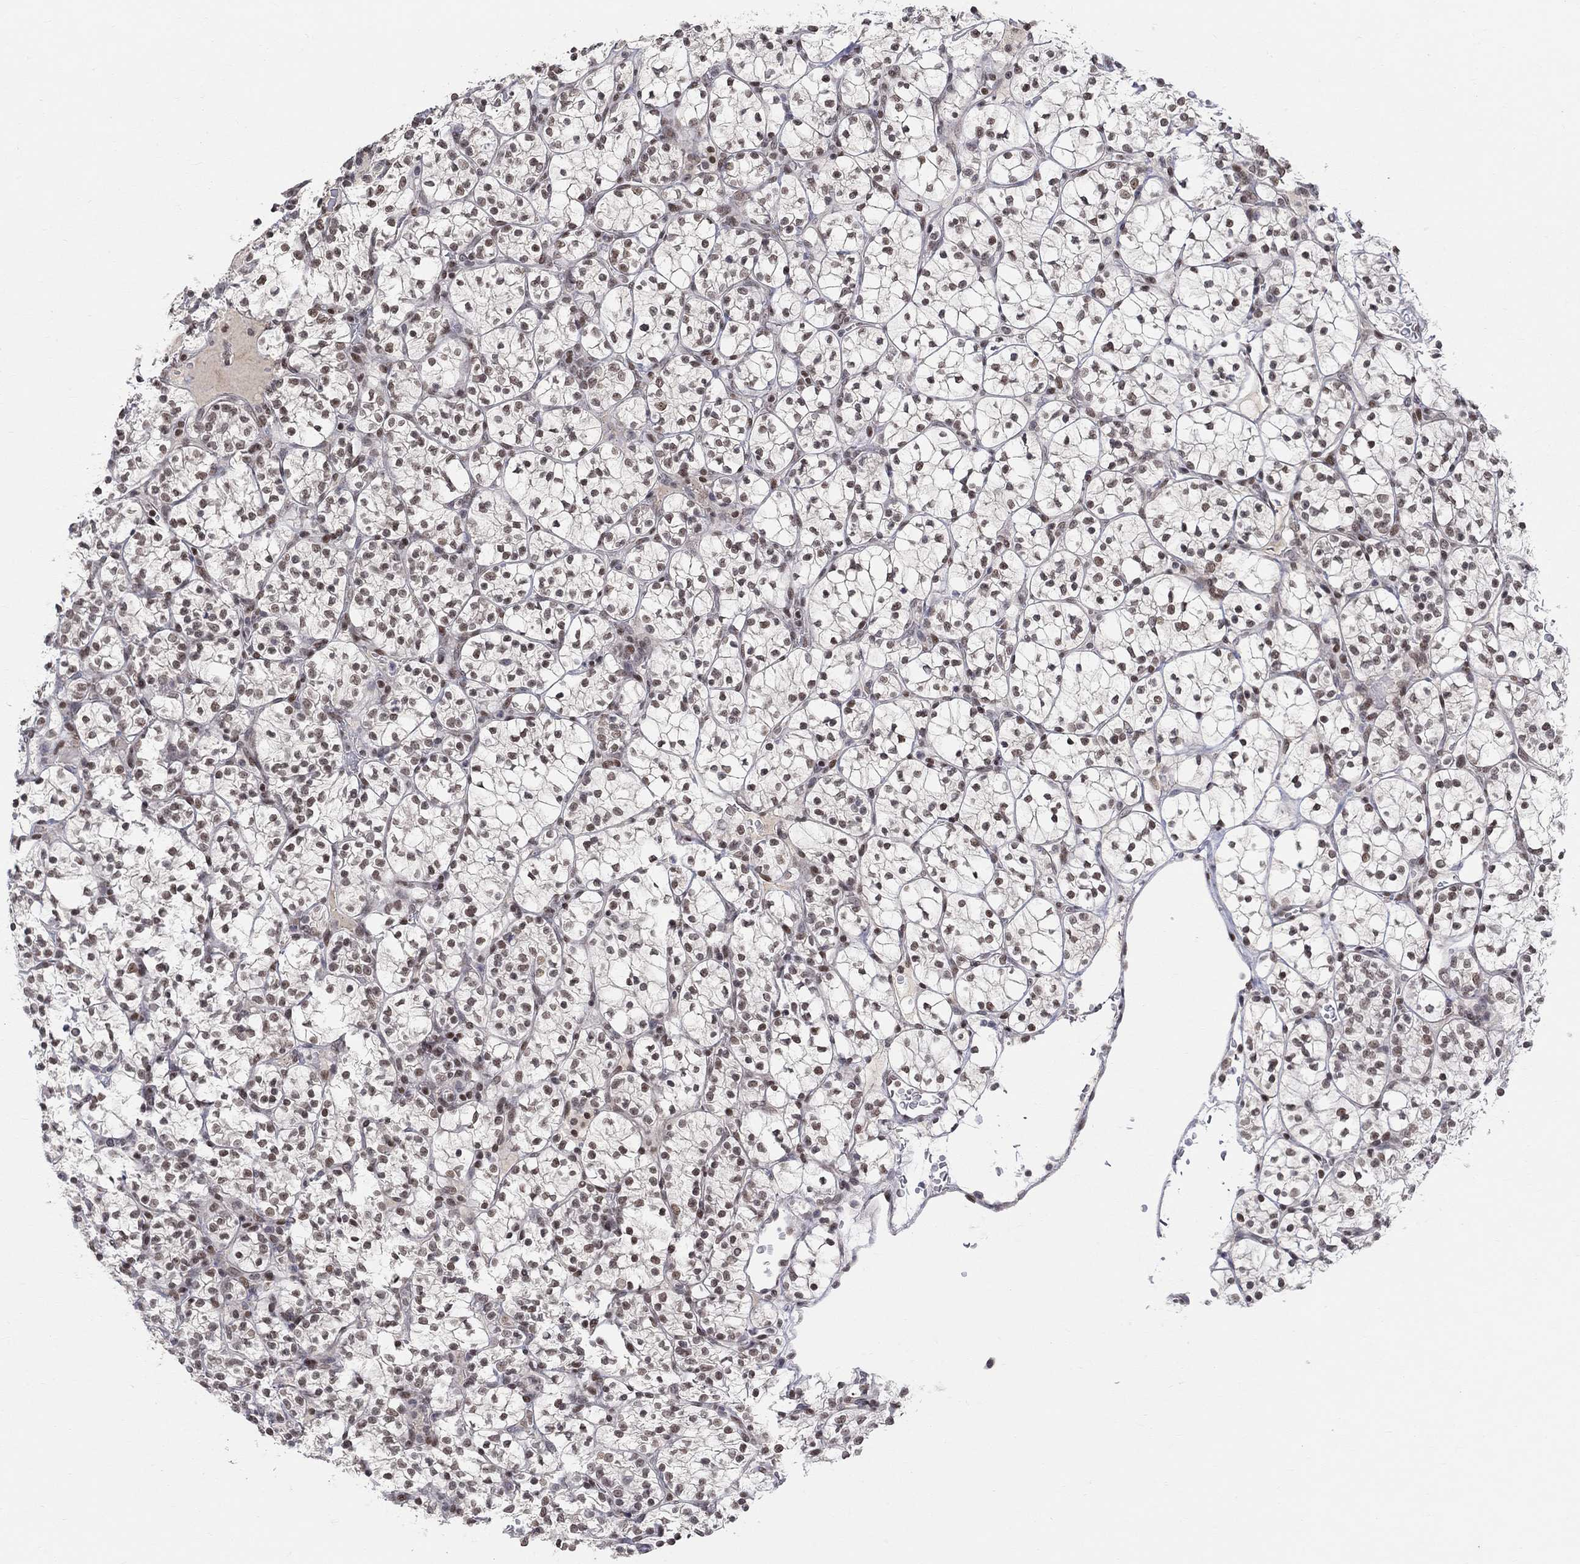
{"staining": {"intensity": "moderate", "quantity": "25%-75%", "location": "nuclear"}, "tissue": "renal cancer", "cell_type": "Tumor cells", "image_type": "cancer", "snomed": [{"axis": "morphology", "description": "Adenocarcinoma, NOS"}, {"axis": "topography", "description": "Kidney"}], "caption": "Moderate nuclear expression for a protein is present in approximately 25%-75% of tumor cells of adenocarcinoma (renal) using immunohistochemistry (IHC).", "gene": "KLF12", "patient": {"sex": "female", "age": 89}}